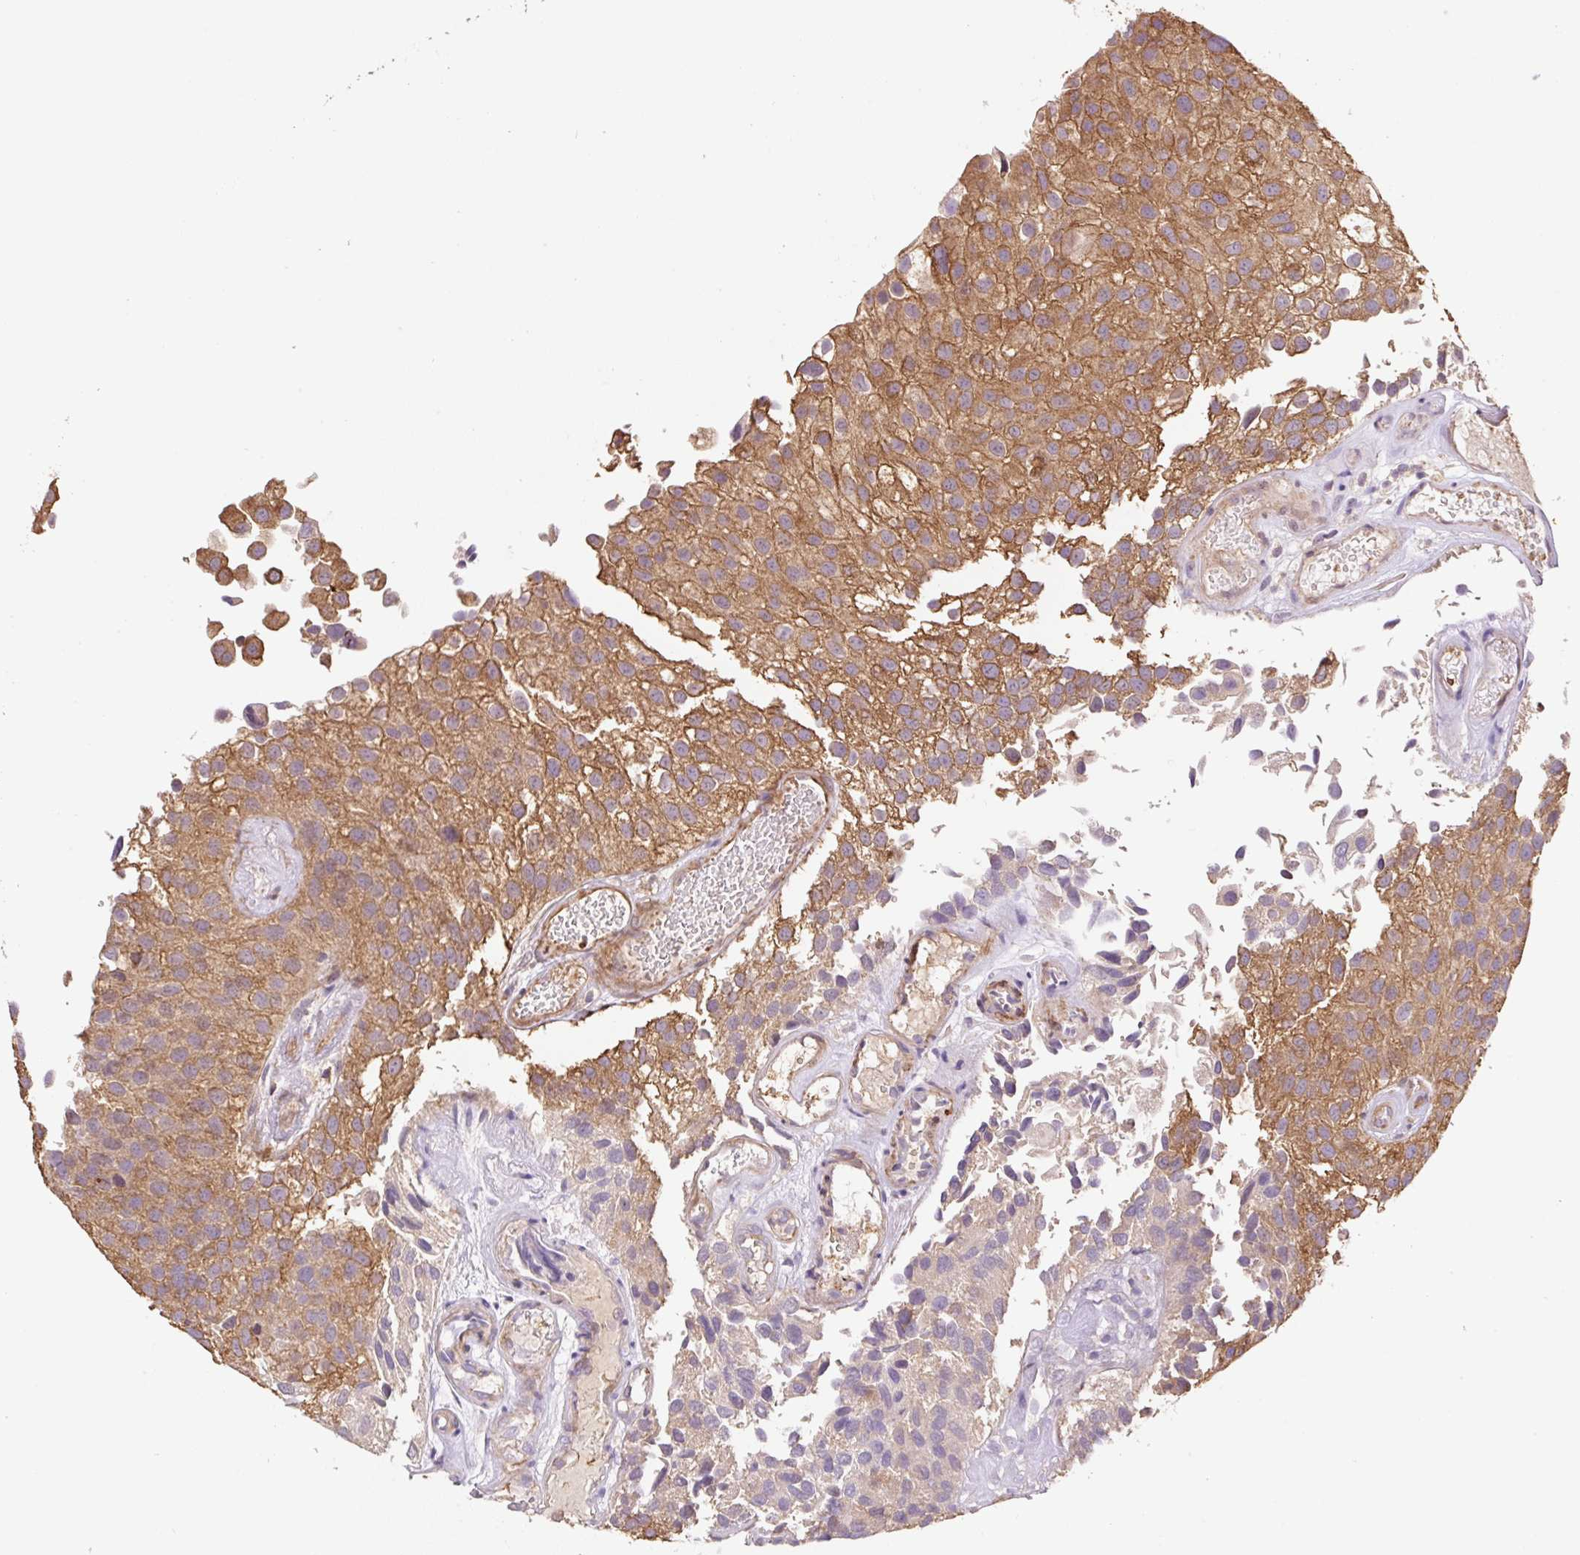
{"staining": {"intensity": "moderate", "quantity": ">75%", "location": "cytoplasmic/membranous"}, "tissue": "urothelial cancer", "cell_type": "Tumor cells", "image_type": "cancer", "snomed": [{"axis": "morphology", "description": "Urothelial carcinoma, NOS"}, {"axis": "topography", "description": "Urinary bladder"}], "caption": "This is an image of immunohistochemistry (IHC) staining of transitional cell carcinoma, which shows moderate expression in the cytoplasmic/membranous of tumor cells.", "gene": "COX8A", "patient": {"sex": "male", "age": 87}}